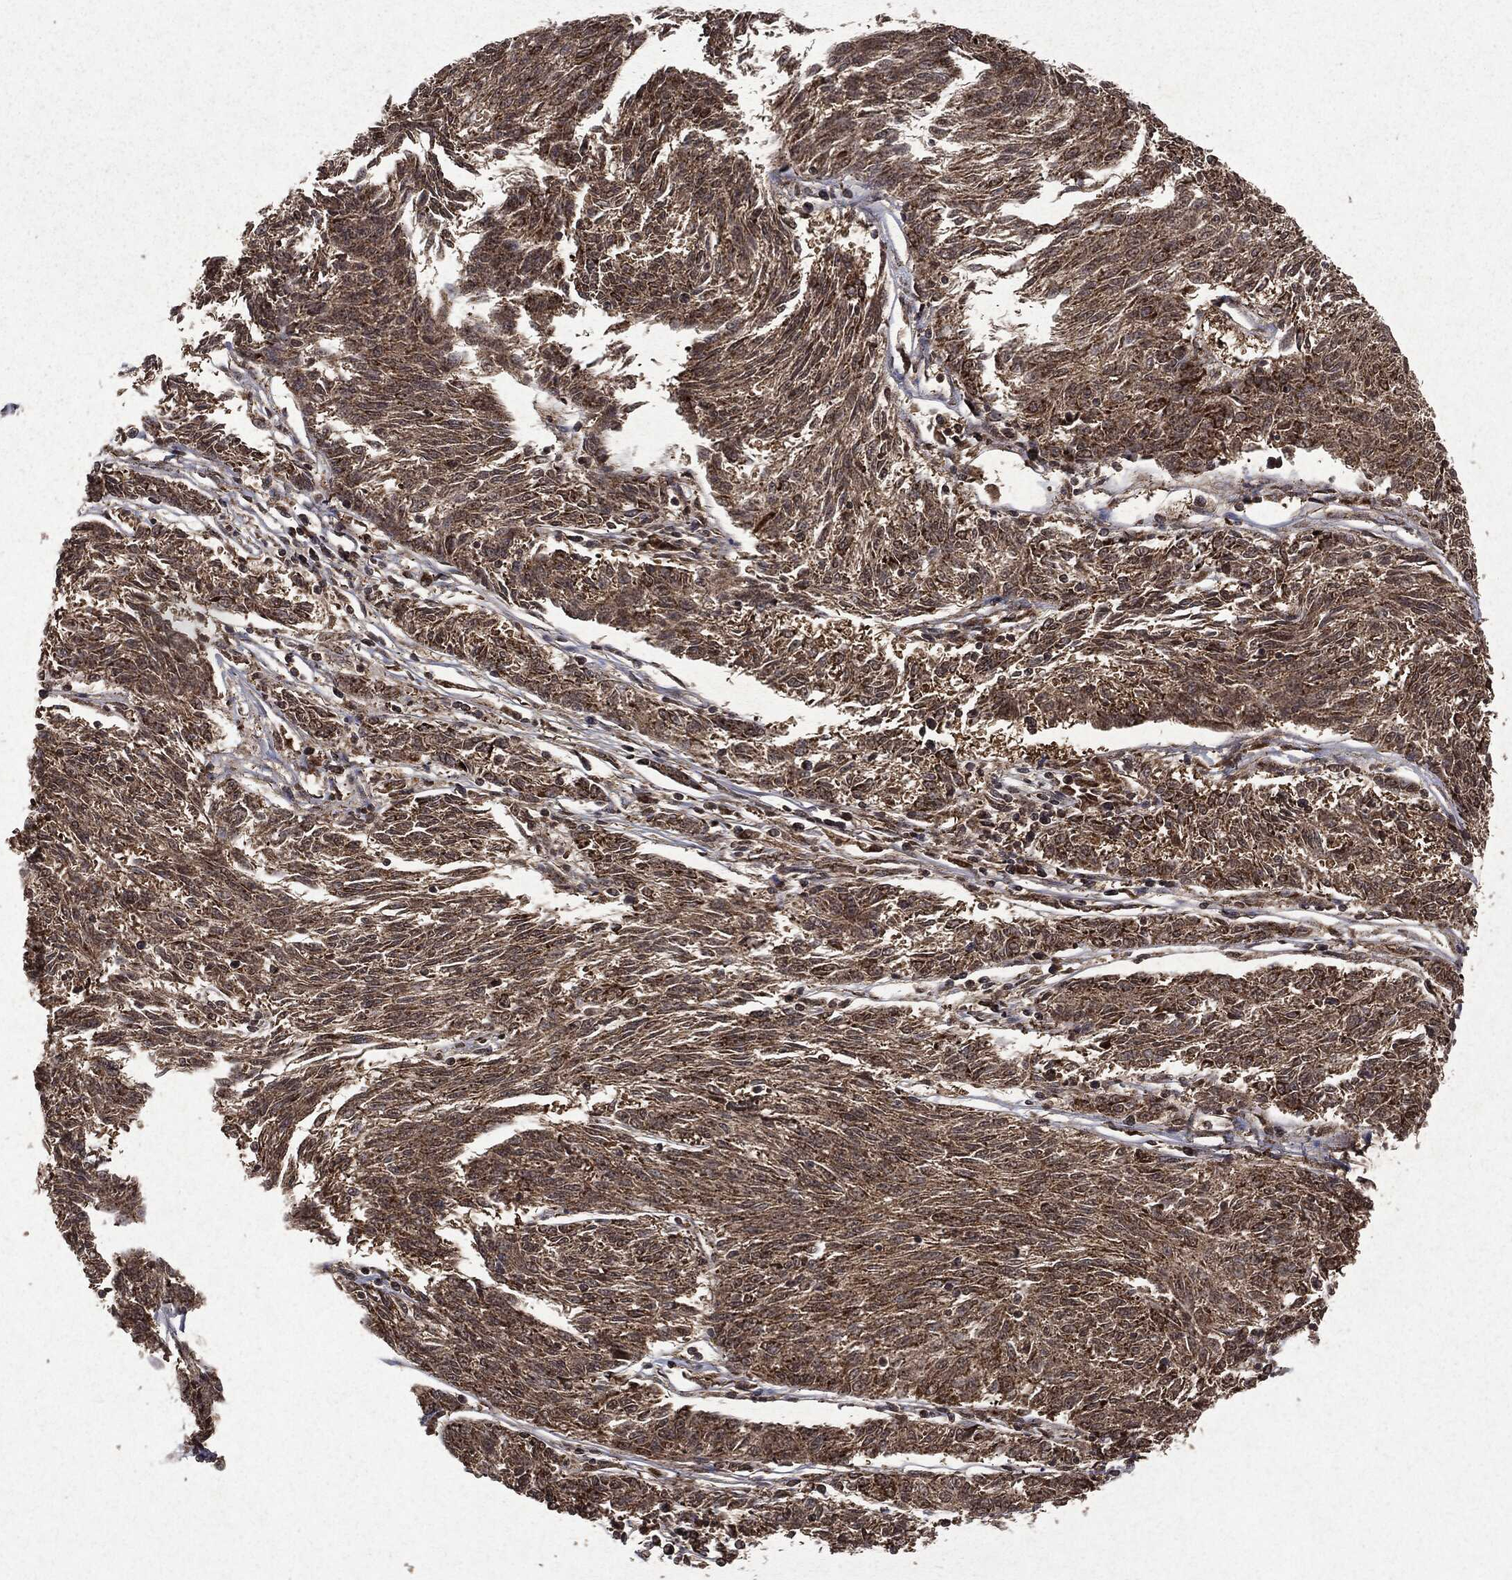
{"staining": {"intensity": "moderate", "quantity": ">75%", "location": "cytoplasmic/membranous"}, "tissue": "melanoma", "cell_type": "Tumor cells", "image_type": "cancer", "snomed": [{"axis": "morphology", "description": "Malignant melanoma, NOS"}, {"axis": "topography", "description": "Skin"}], "caption": "This is an image of immunohistochemistry (IHC) staining of melanoma, which shows moderate expression in the cytoplasmic/membranous of tumor cells.", "gene": "PEBP1", "patient": {"sex": "female", "age": 72}}